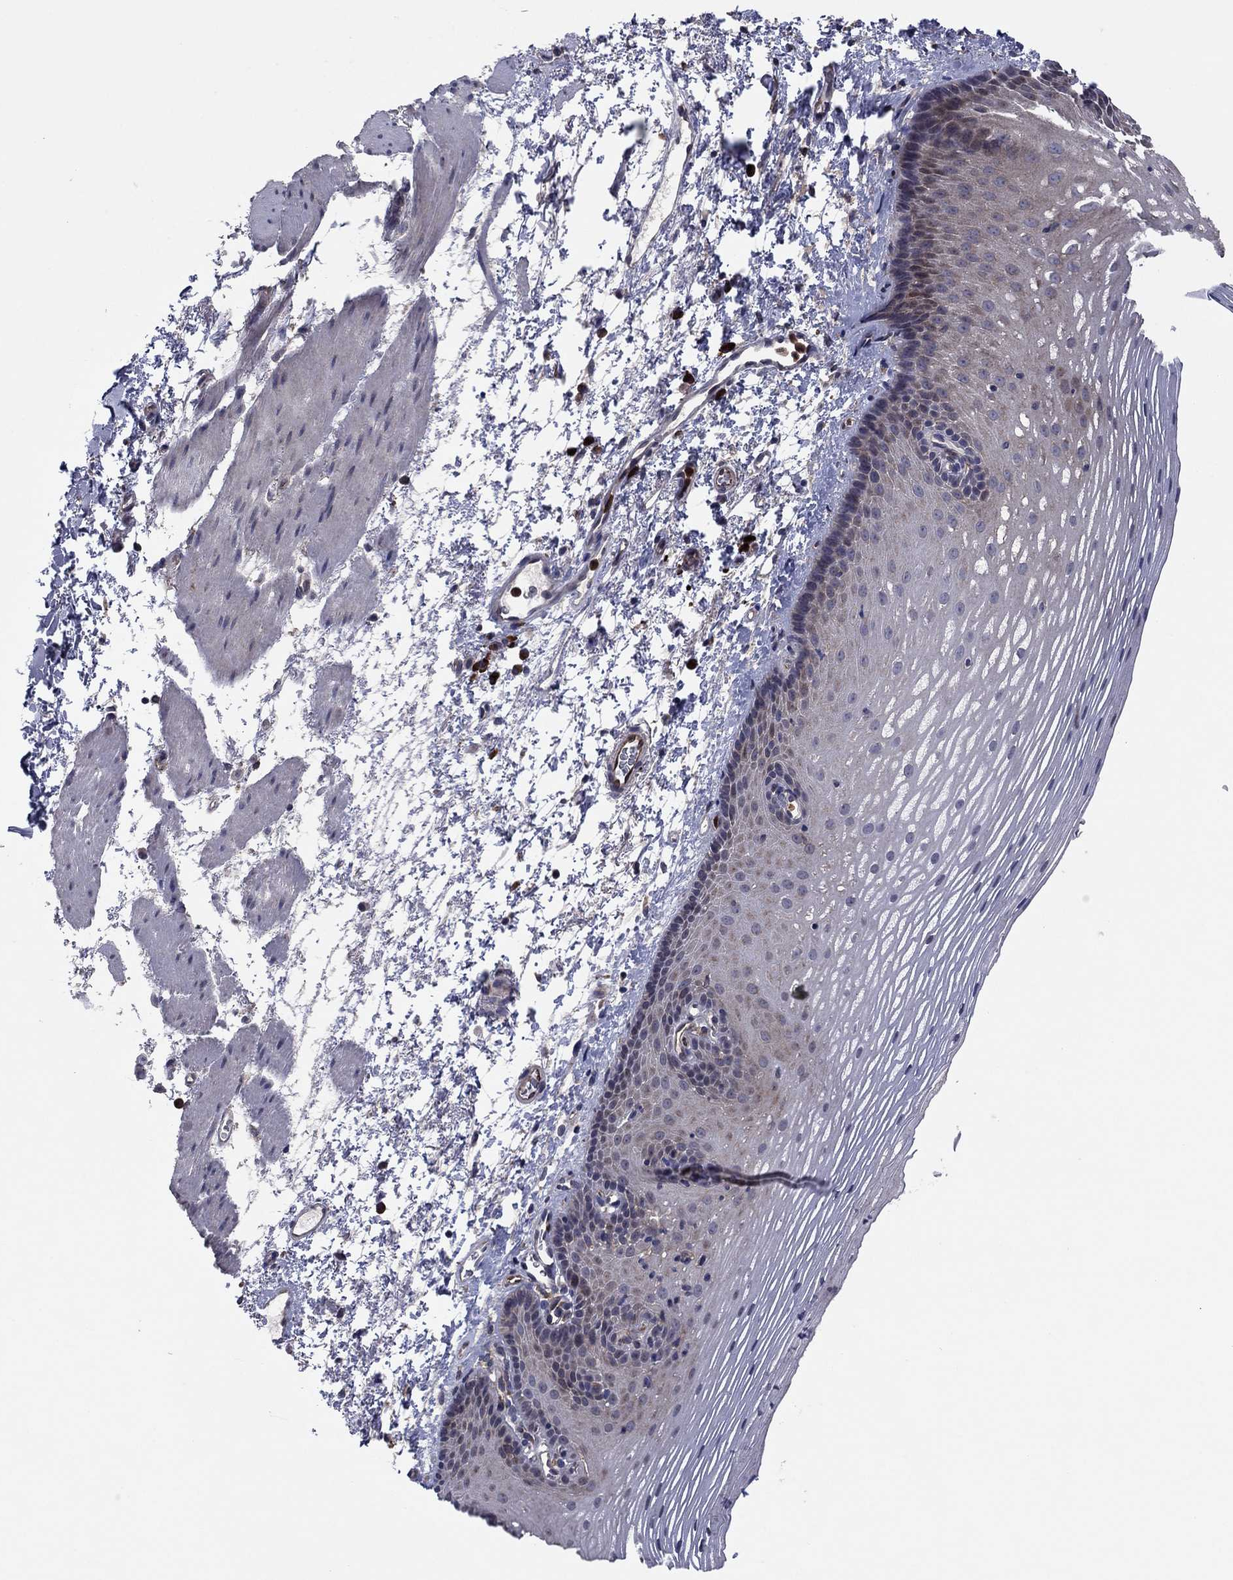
{"staining": {"intensity": "weak", "quantity": "25%-75%", "location": "cytoplasmic/membranous"}, "tissue": "esophagus", "cell_type": "Squamous epithelial cells", "image_type": "normal", "snomed": [{"axis": "morphology", "description": "Normal tissue, NOS"}, {"axis": "topography", "description": "Esophagus"}], "caption": "Weak cytoplasmic/membranous staining for a protein is present in approximately 25%-75% of squamous epithelial cells of benign esophagus using immunohistochemistry (IHC).", "gene": "MEA1", "patient": {"sex": "male", "age": 76}}